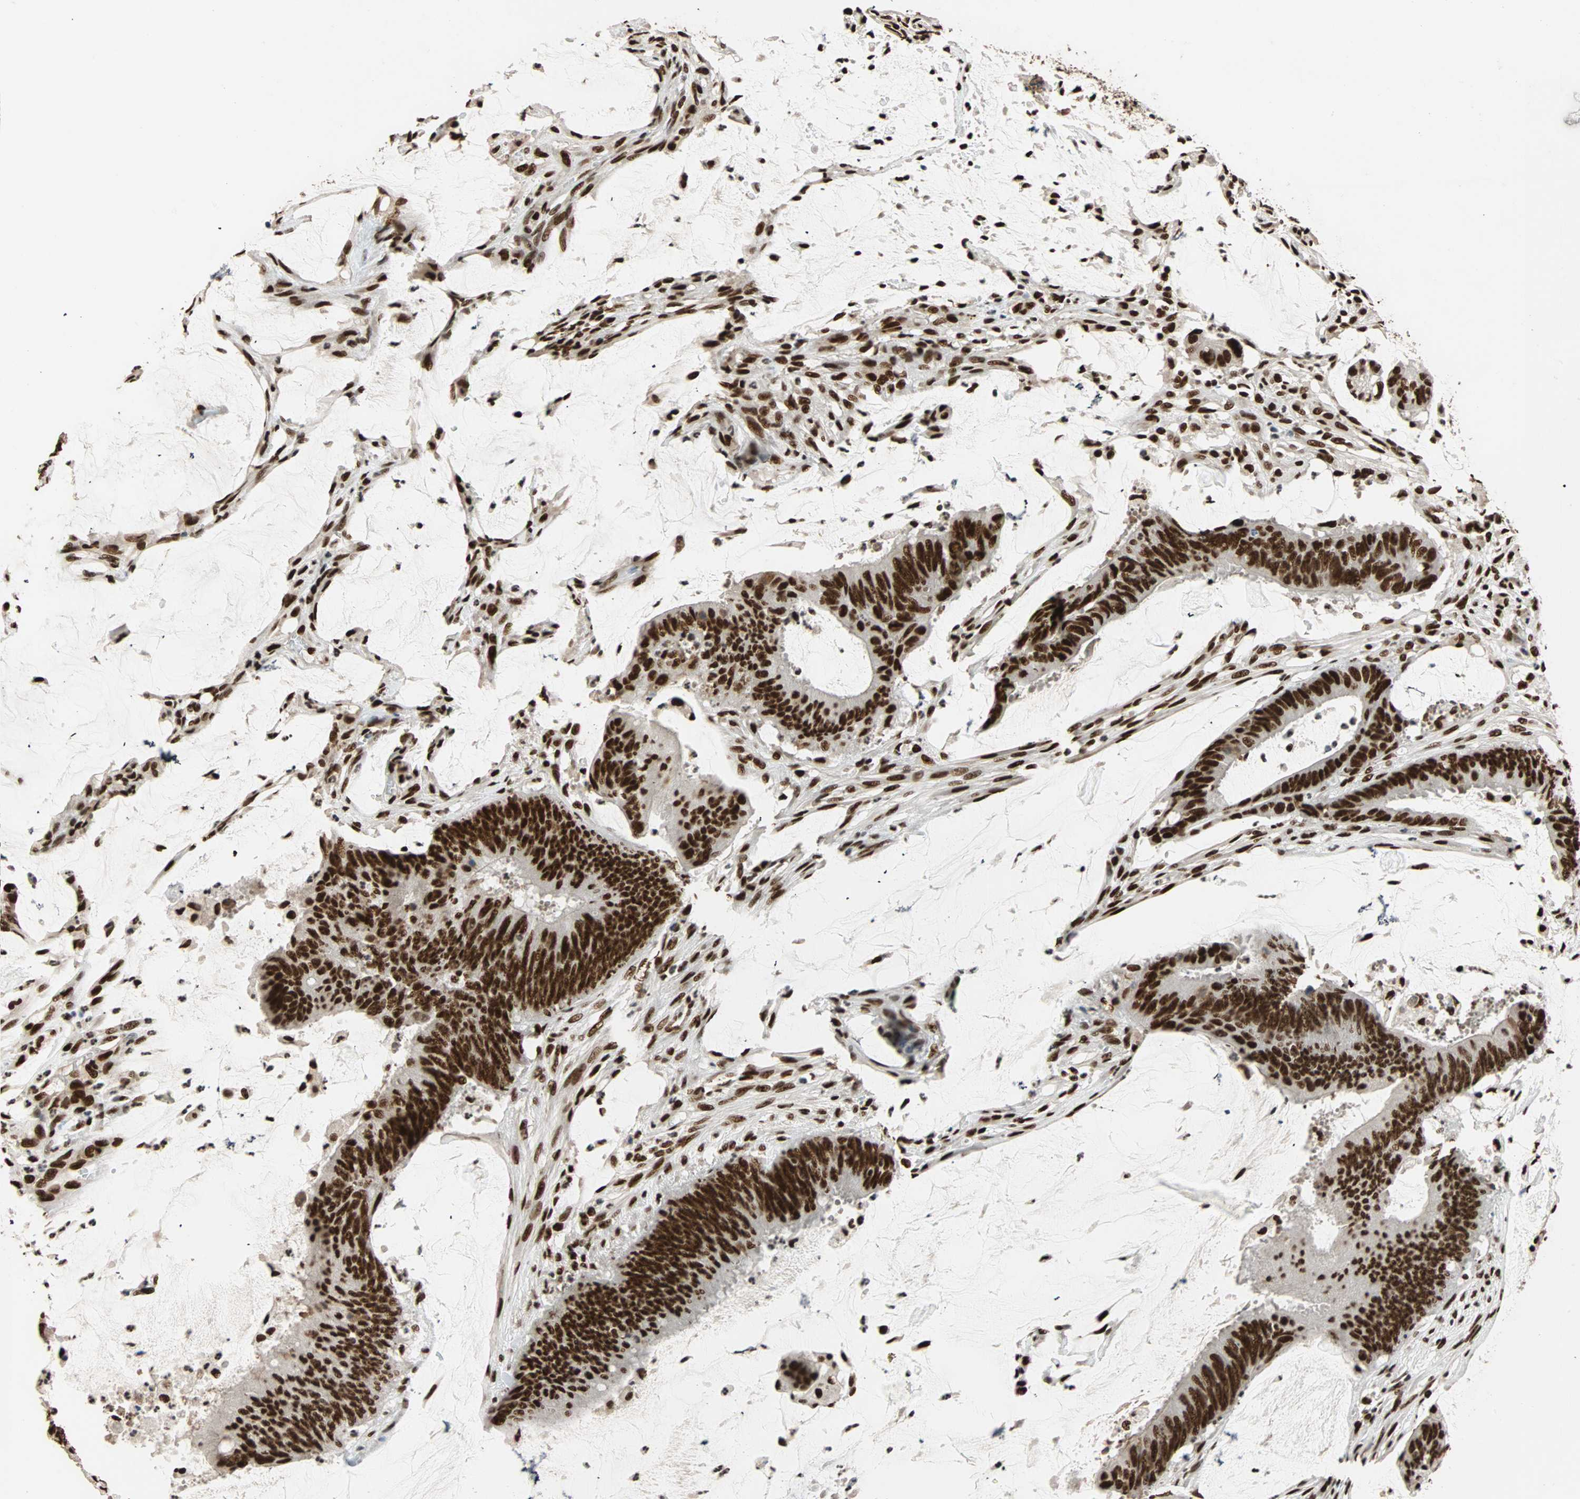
{"staining": {"intensity": "strong", "quantity": ">75%", "location": "nuclear"}, "tissue": "colorectal cancer", "cell_type": "Tumor cells", "image_type": "cancer", "snomed": [{"axis": "morphology", "description": "Adenocarcinoma, NOS"}, {"axis": "topography", "description": "Rectum"}], "caption": "Colorectal adenocarcinoma stained with immunohistochemistry (IHC) displays strong nuclear positivity in approximately >75% of tumor cells.", "gene": "ILF2", "patient": {"sex": "female", "age": 66}}